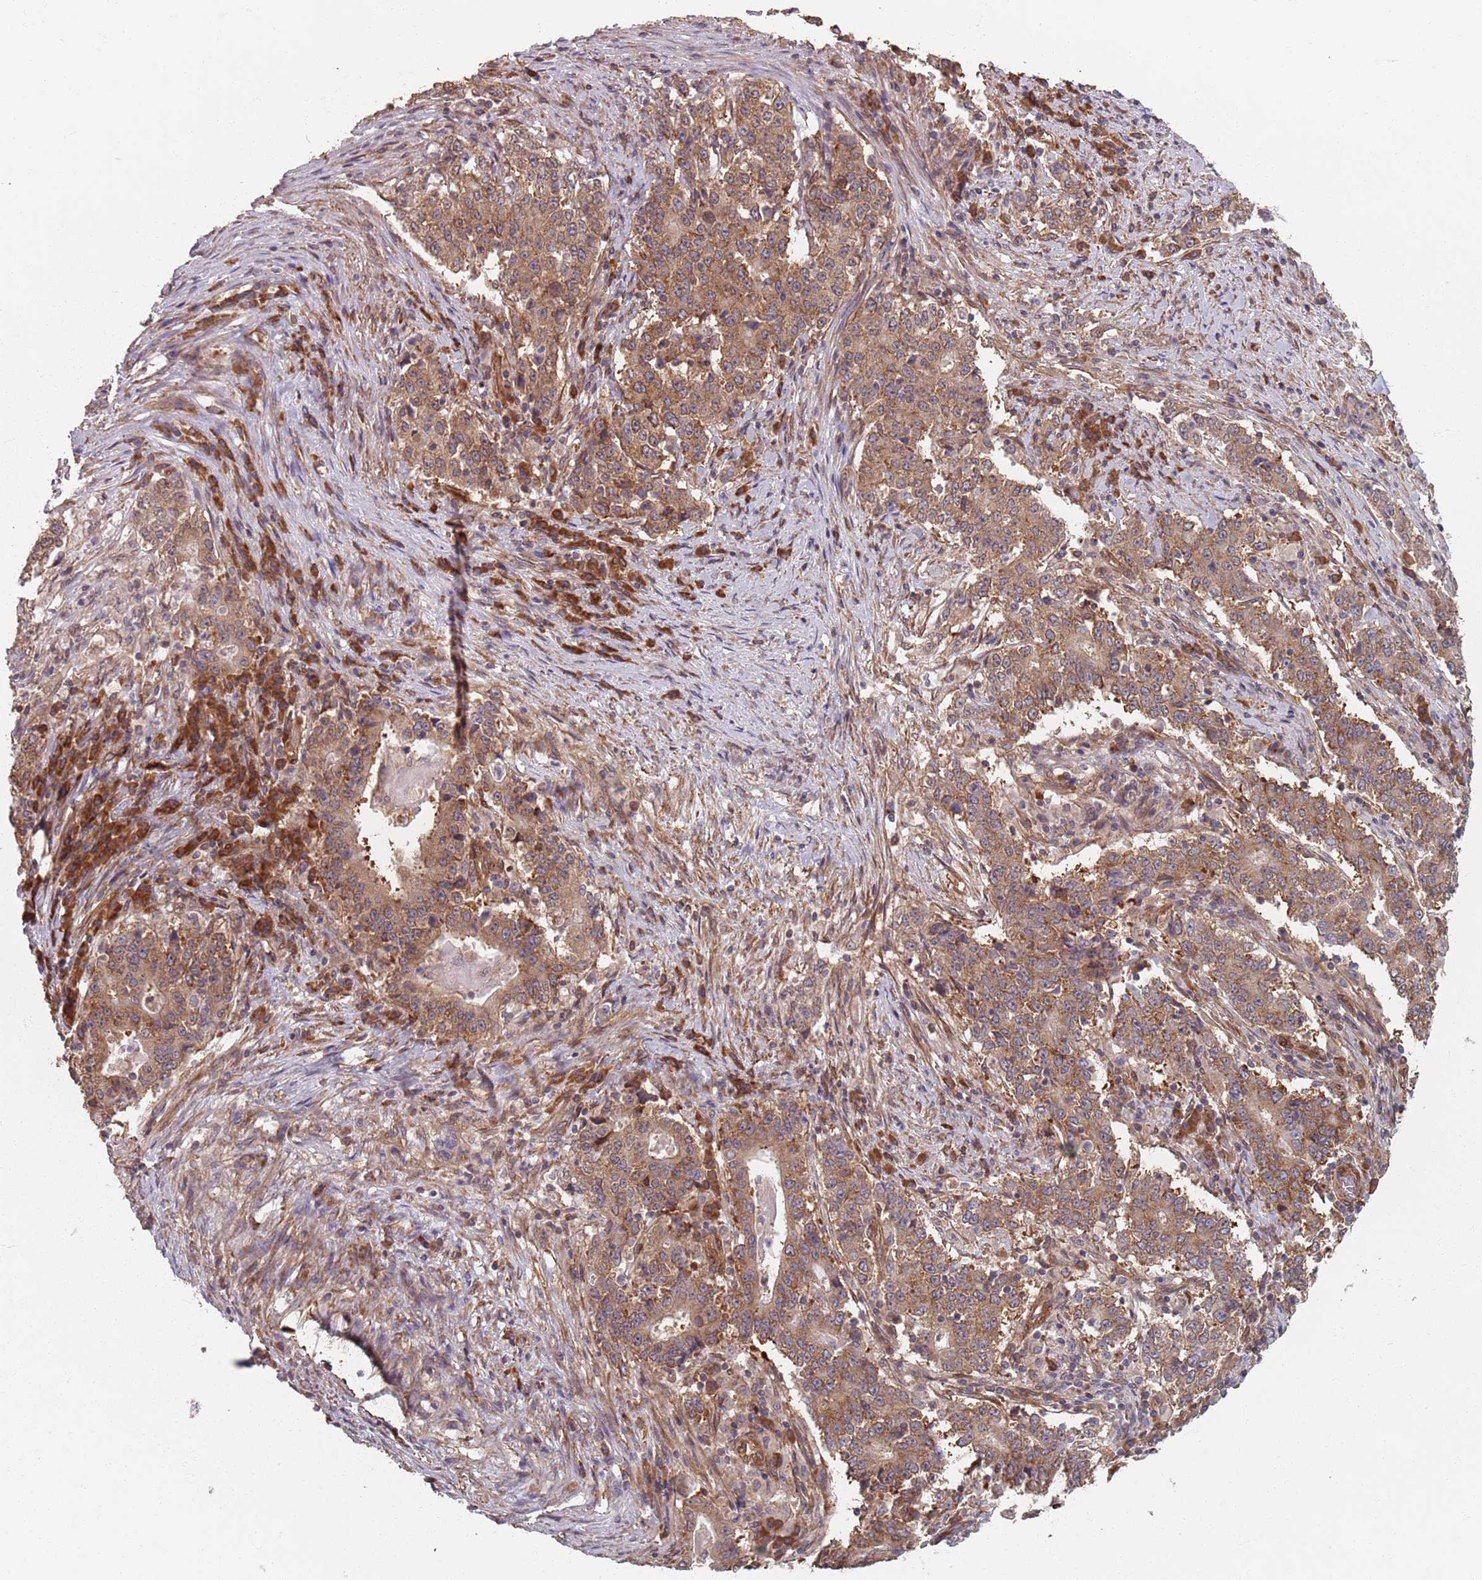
{"staining": {"intensity": "moderate", "quantity": ">75%", "location": "cytoplasmic/membranous"}, "tissue": "stomach cancer", "cell_type": "Tumor cells", "image_type": "cancer", "snomed": [{"axis": "morphology", "description": "Adenocarcinoma, NOS"}, {"axis": "topography", "description": "Stomach"}], "caption": "Immunohistochemistry image of adenocarcinoma (stomach) stained for a protein (brown), which shows medium levels of moderate cytoplasmic/membranous expression in approximately >75% of tumor cells.", "gene": "NOTCH3", "patient": {"sex": "male", "age": 59}}